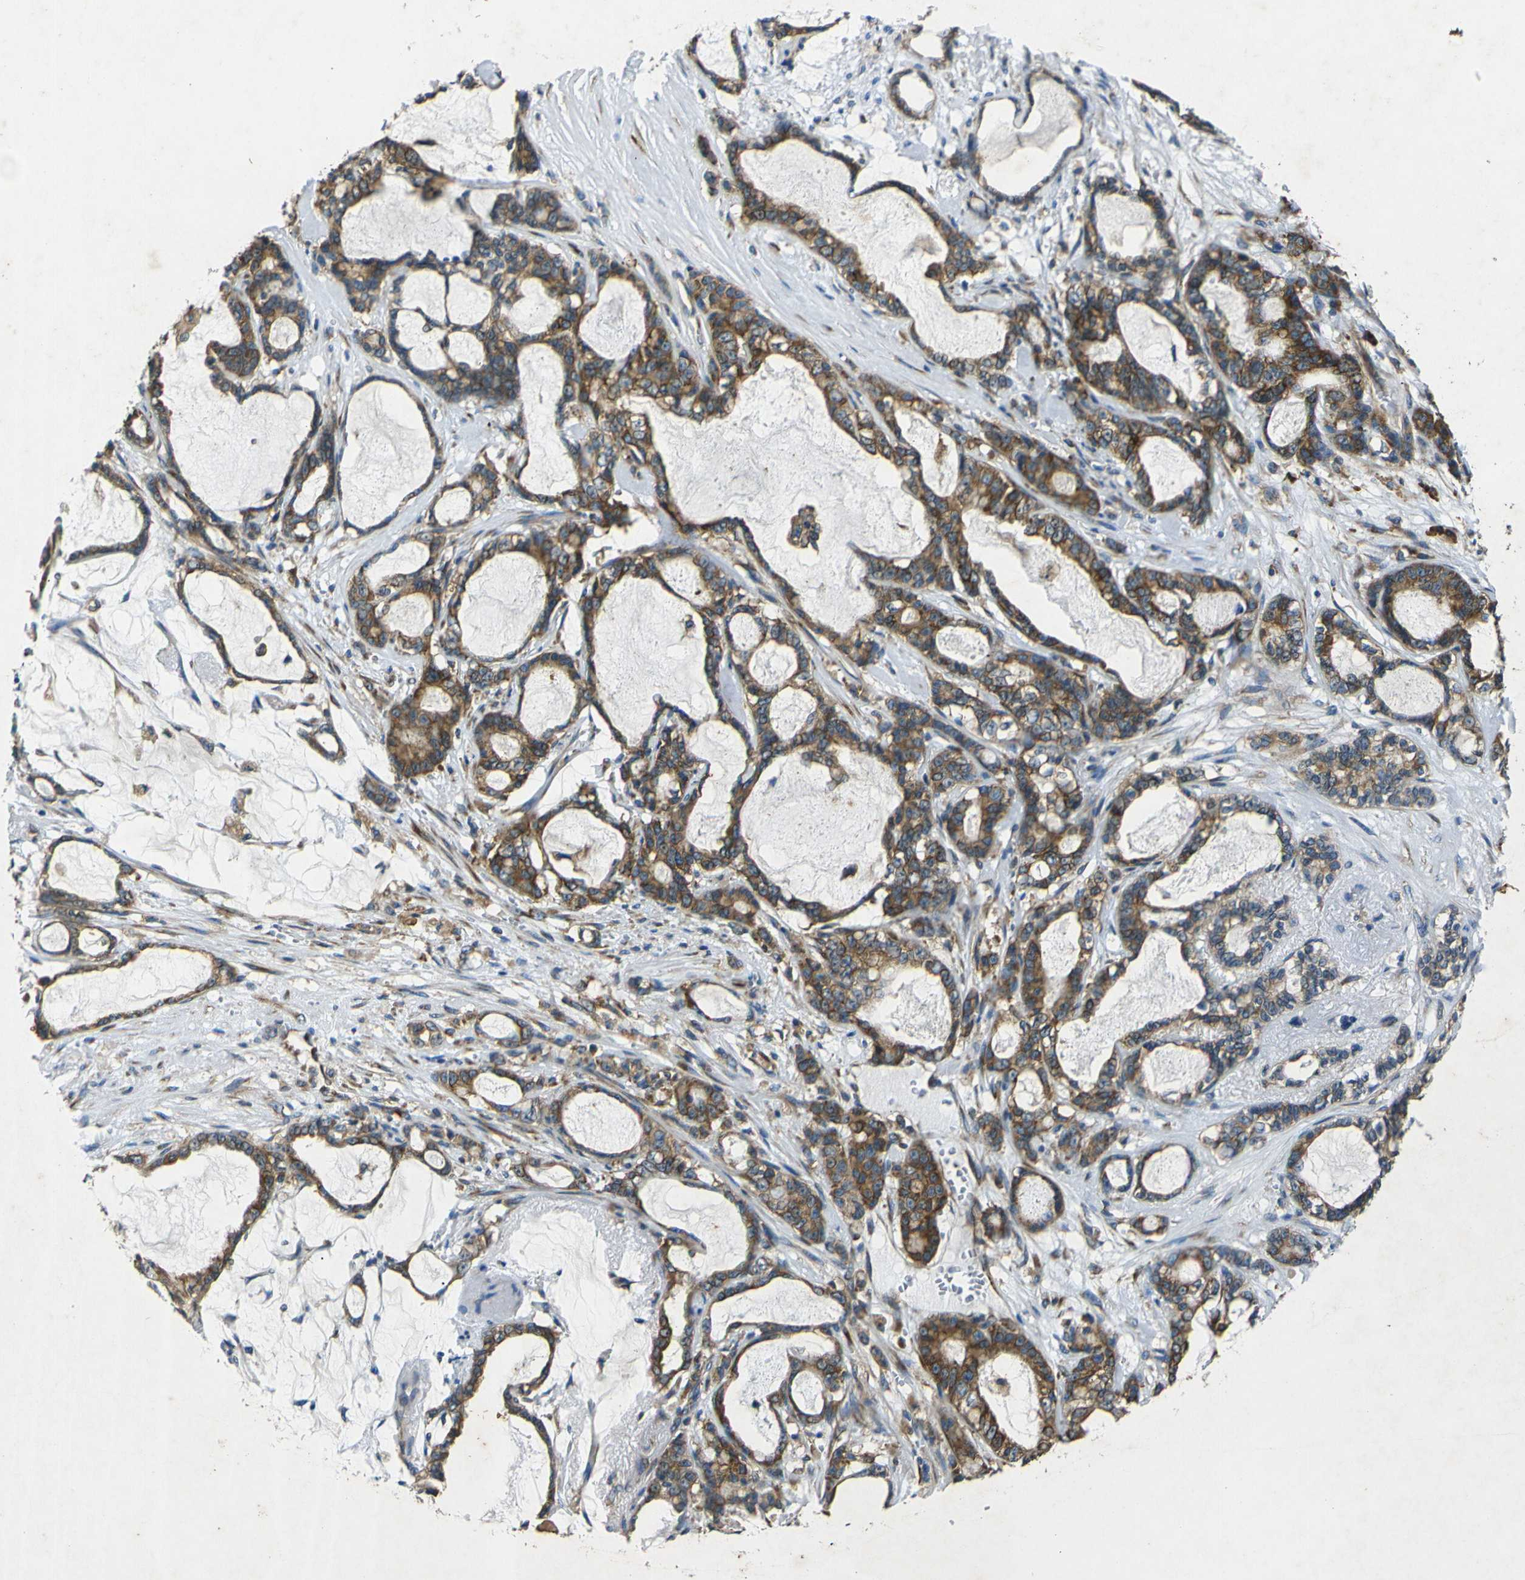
{"staining": {"intensity": "strong", "quantity": ">75%", "location": "cytoplasmic/membranous"}, "tissue": "pancreatic cancer", "cell_type": "Tumor cells", "image_type": "cancer", "snomed": [{"axis": "morphology", "description": "Adenocarcinoma, NOS"}, {"axis": "topography", "description": "Pancreas"}], "caption": "Protein expression analysis of human pancreatic cancer reveals strong cytoplasmic/membranous positivity in about >75% of tumor cells.", "gene": "RPSA", "patient": {"sex": "female", "age": 73}}